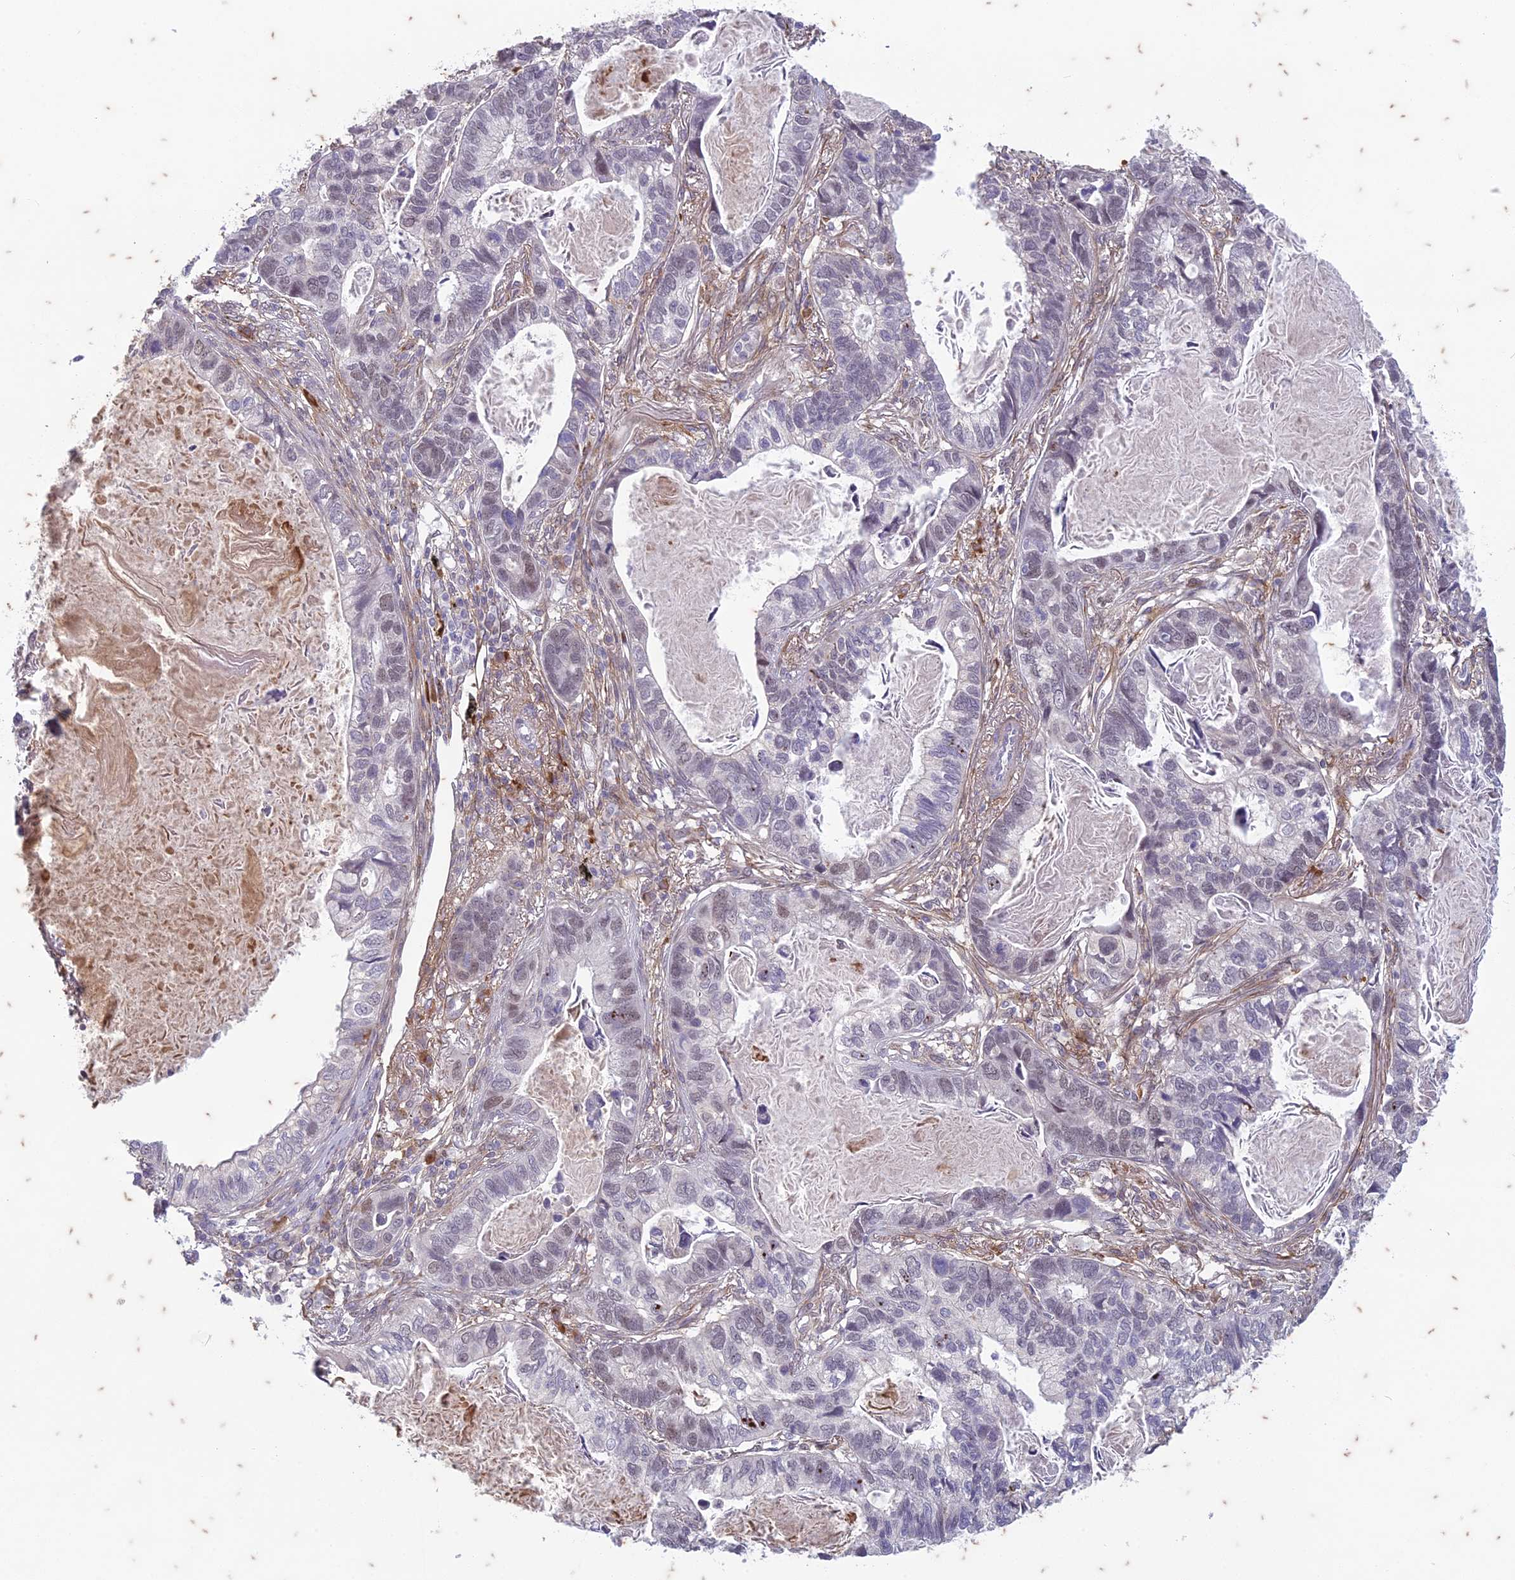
{"staining": {"intensity": "weak", "quantity": "25%-75%", "location": "nuclear"}, "tissue": "lung cancer", "cell_type": "Tumor cells", "image_type": "cancer", "snomed": [{"axis": "morphology", "description": "Adenocarcinoma, NOS"}, {"axis": "topography", "description": "Lung"}], "caption": "Protein staining shows weak nuclear positivity in about 25%-75% of tumor cells in adenocarcinoma (lung). (Stains: DAB in brown, nuclei in blue, Microscopy: brightfield microscopy at high magnification).", "gene": "PABPN1L", "patient": {"sex": "male", "age": 67}}